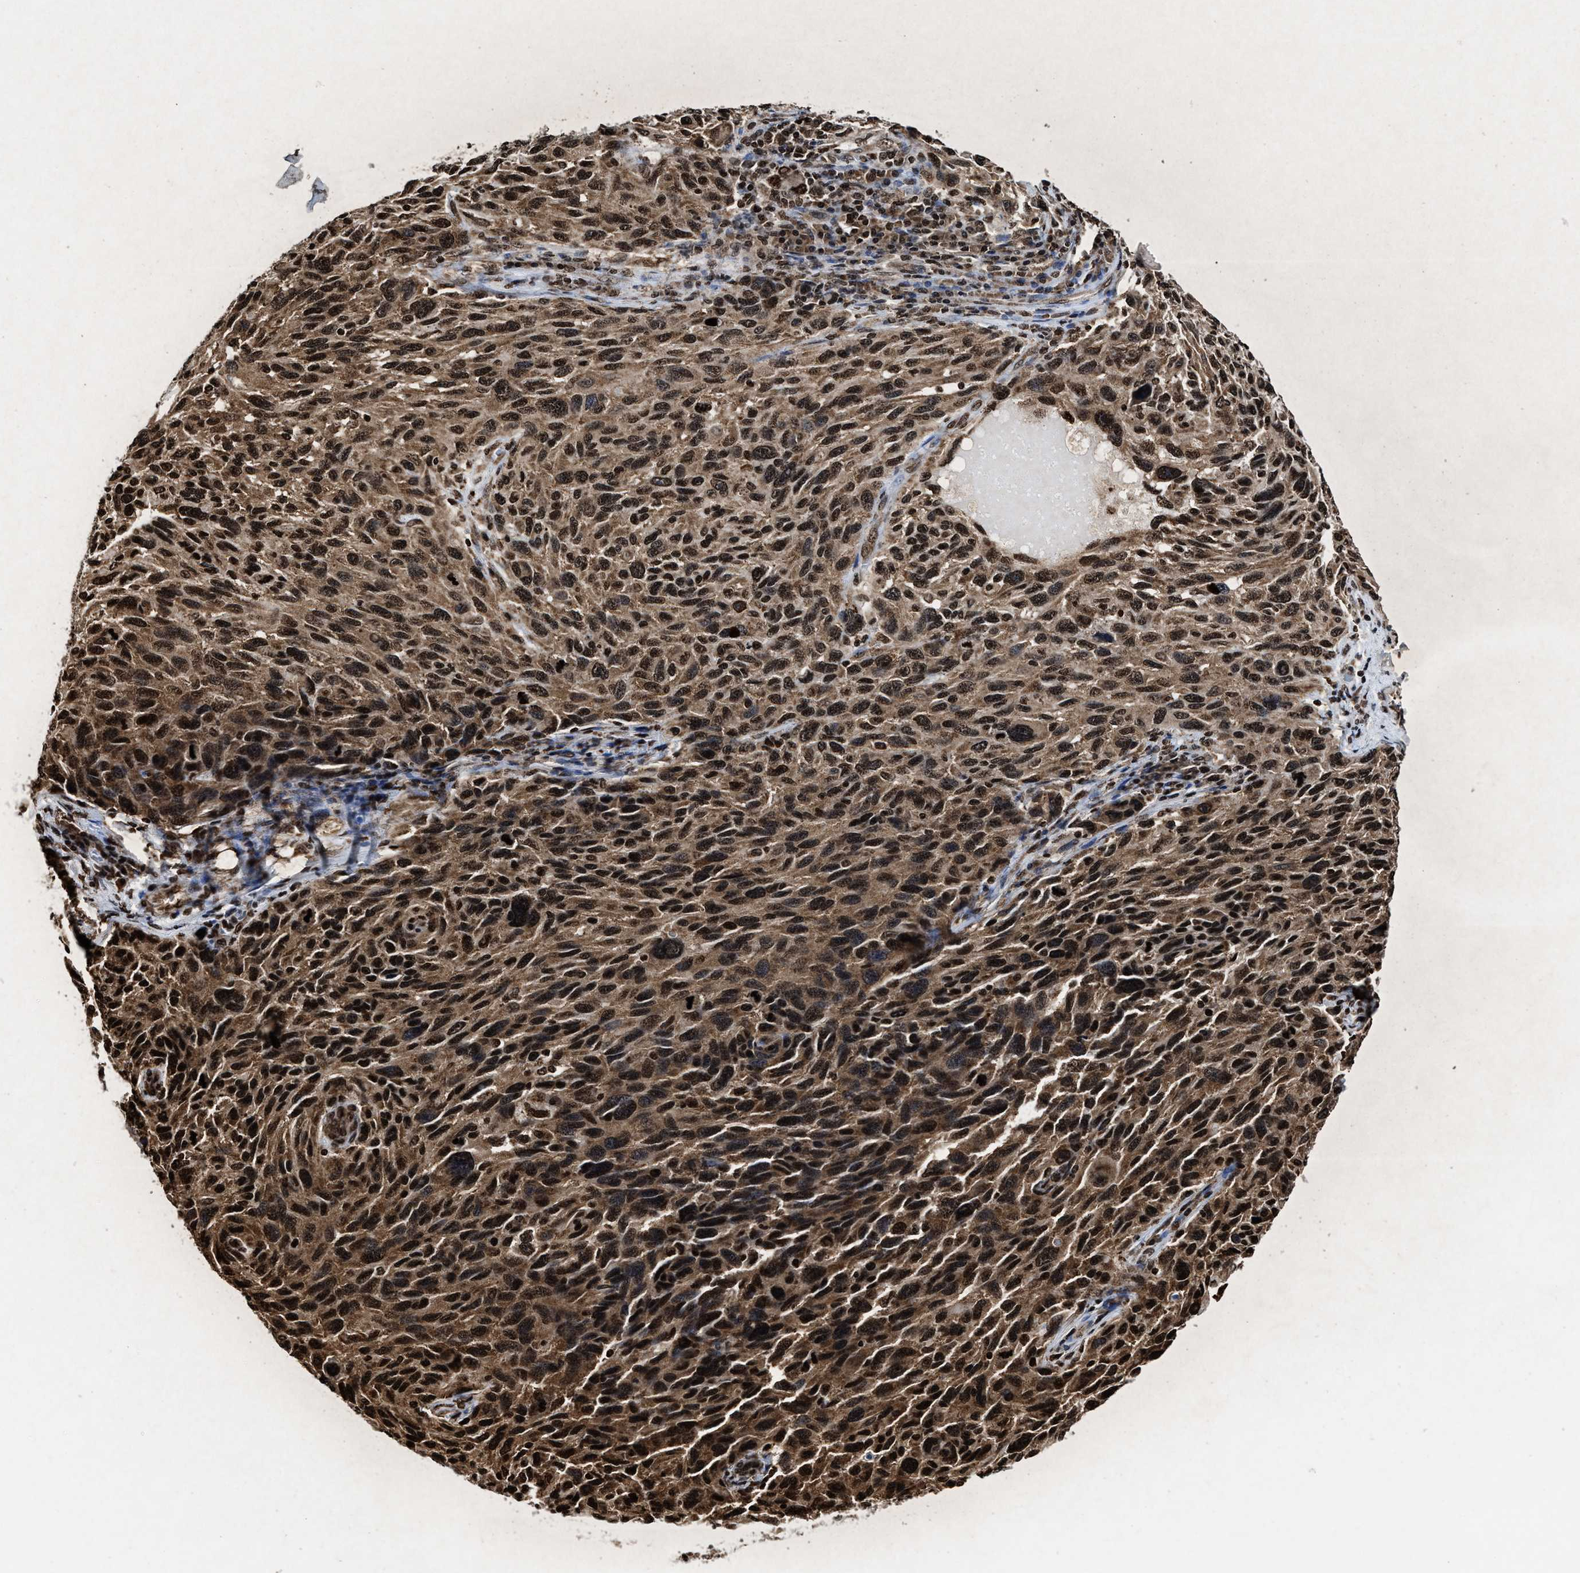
{"staining": {"intensity": "strong", "quantity": ">75%", "location": "cytoplasmic/membranous,nuclear"}, "tissue": "melanoma", "cell_type": "Tumor cells", "image_type": "cancer", "snomed": [{"axis": "morphology", "description": "Malignant melanoma, NOS"}, {"axis": "topography", "description": "Skin"}], "caption": "This photomicrograph shows immunohistochemistry (IHC) staining of human malignant melanoma, with high strong cytoplasmic/membranous and nuclear positivity in approximately >75% of tumor cells.", "gene": "ALYREF", "patient": {"sex": "male", "age": 53}}